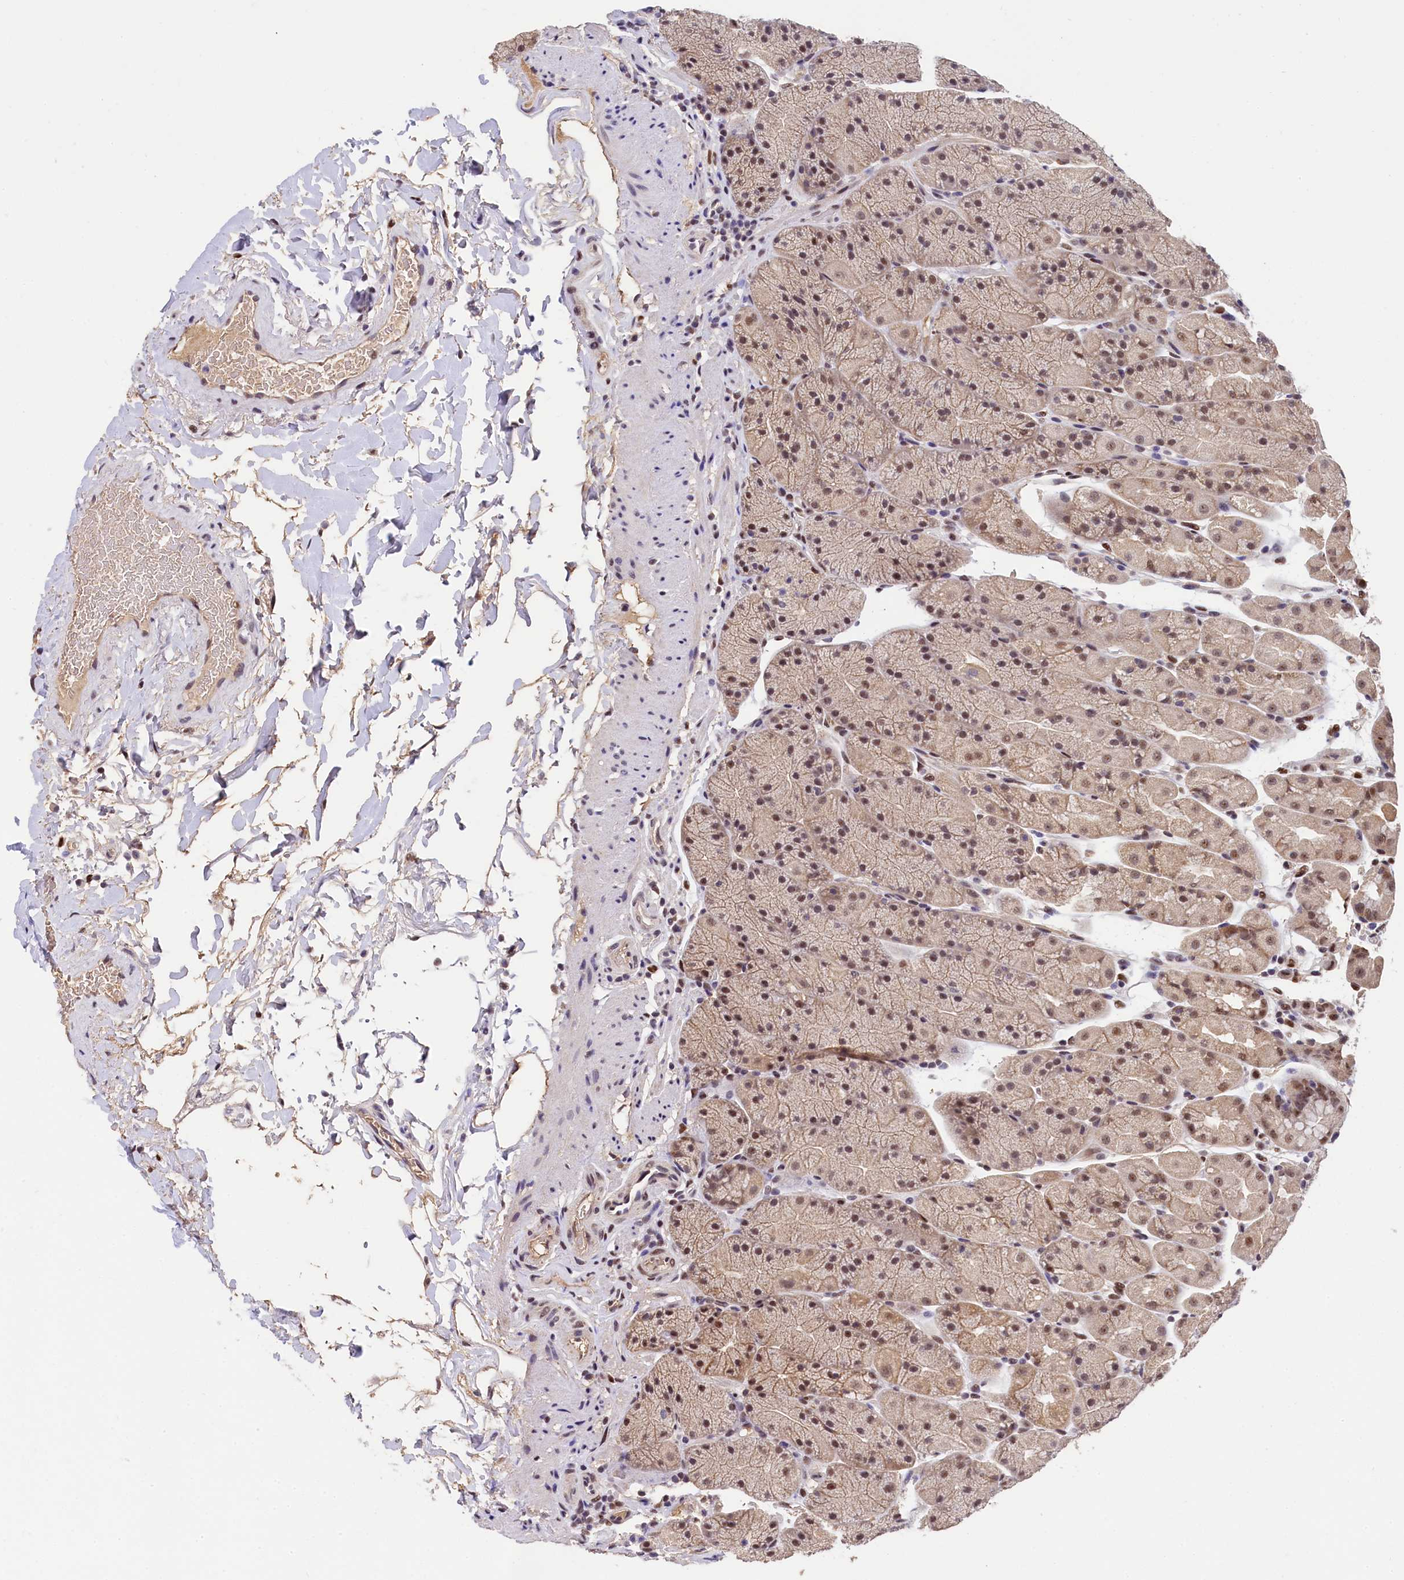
{"staining": {"intensity": "moderate", "quantity": ">75%", "location": "cytoplasmic/membranous,nuclear"}, "tissue": "stomach", "cell_type": "Glandular cells", "image_type": "normal", "snomed": [{"axis": "morphology", "description": "Normal tissue, NOS"}, {"axis": "topography", "description": "Stomach, upper"}, {"axis": "topography", "description": "Stomach, lower"}], "caption": "IHC (DAB) staining of benign human stomach displays moderate cytoplasmic/membranous,nuclear protein positivity in approximately >75% of glandular cells. The staining was performed using DAB (3,3'-diaminobenzidine), with brown indicating positive protein expression. Nuclei are stained blue with hematoxylin.", "gene": "HECTD4", "patient": {"sex": "male", "age": 67}}